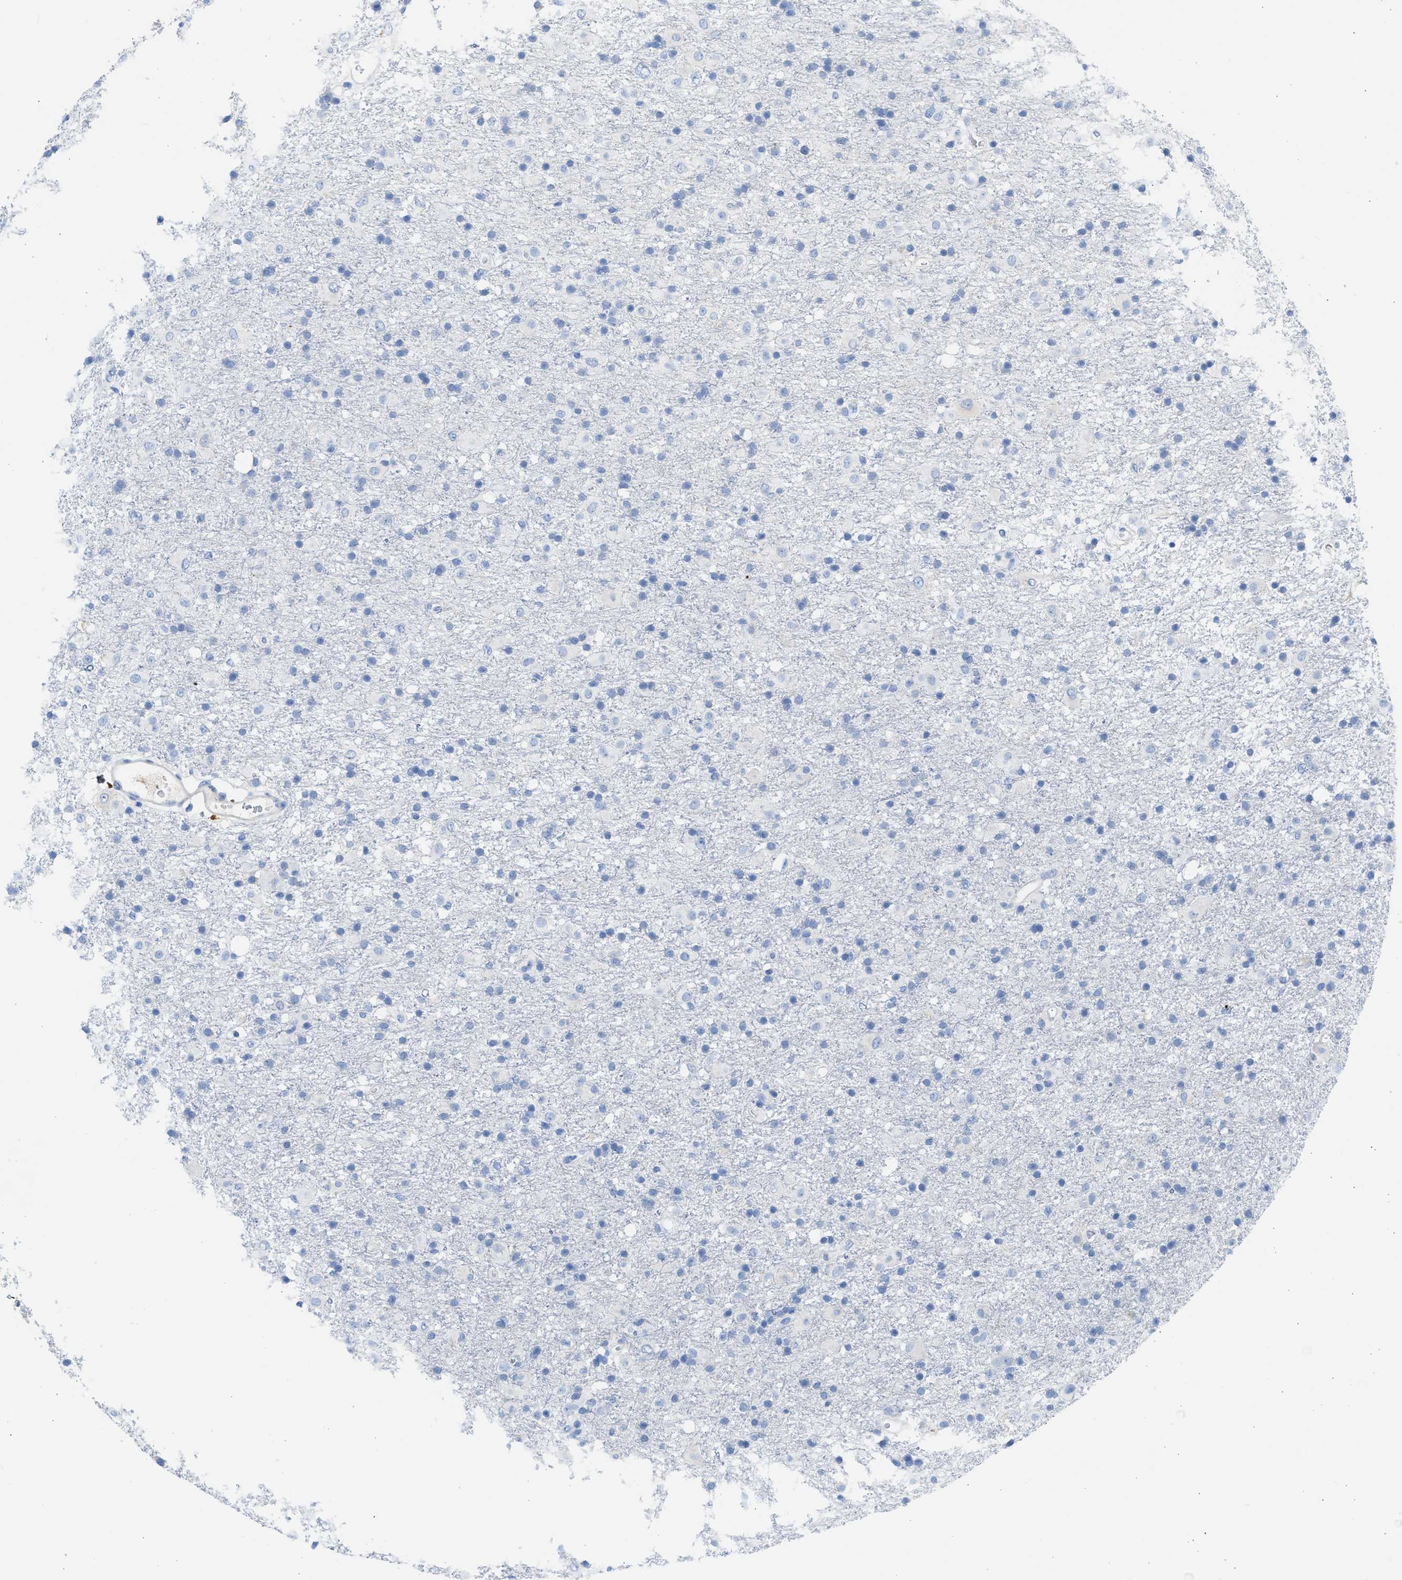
{"staining": {"intensity": "negative", "quantity": "none", "location": "none"}, "tissue": "glioma", "cell_type": "Tumor cells", "image_type": "cancer", "snomed": [{"axis": "morphology", "description": "Glioma, malignant, Low grade"}, {"axis": "topography", "description": "Brain"}], "caption": "Malignant low-grade glioma was stained to show a protein in brown. There is no significant staining in tumor cells. (IHC, brightfield microscopy, high magnification).", "gene": "SPATA3", "patient": {"sex": "male", "age": 65}}